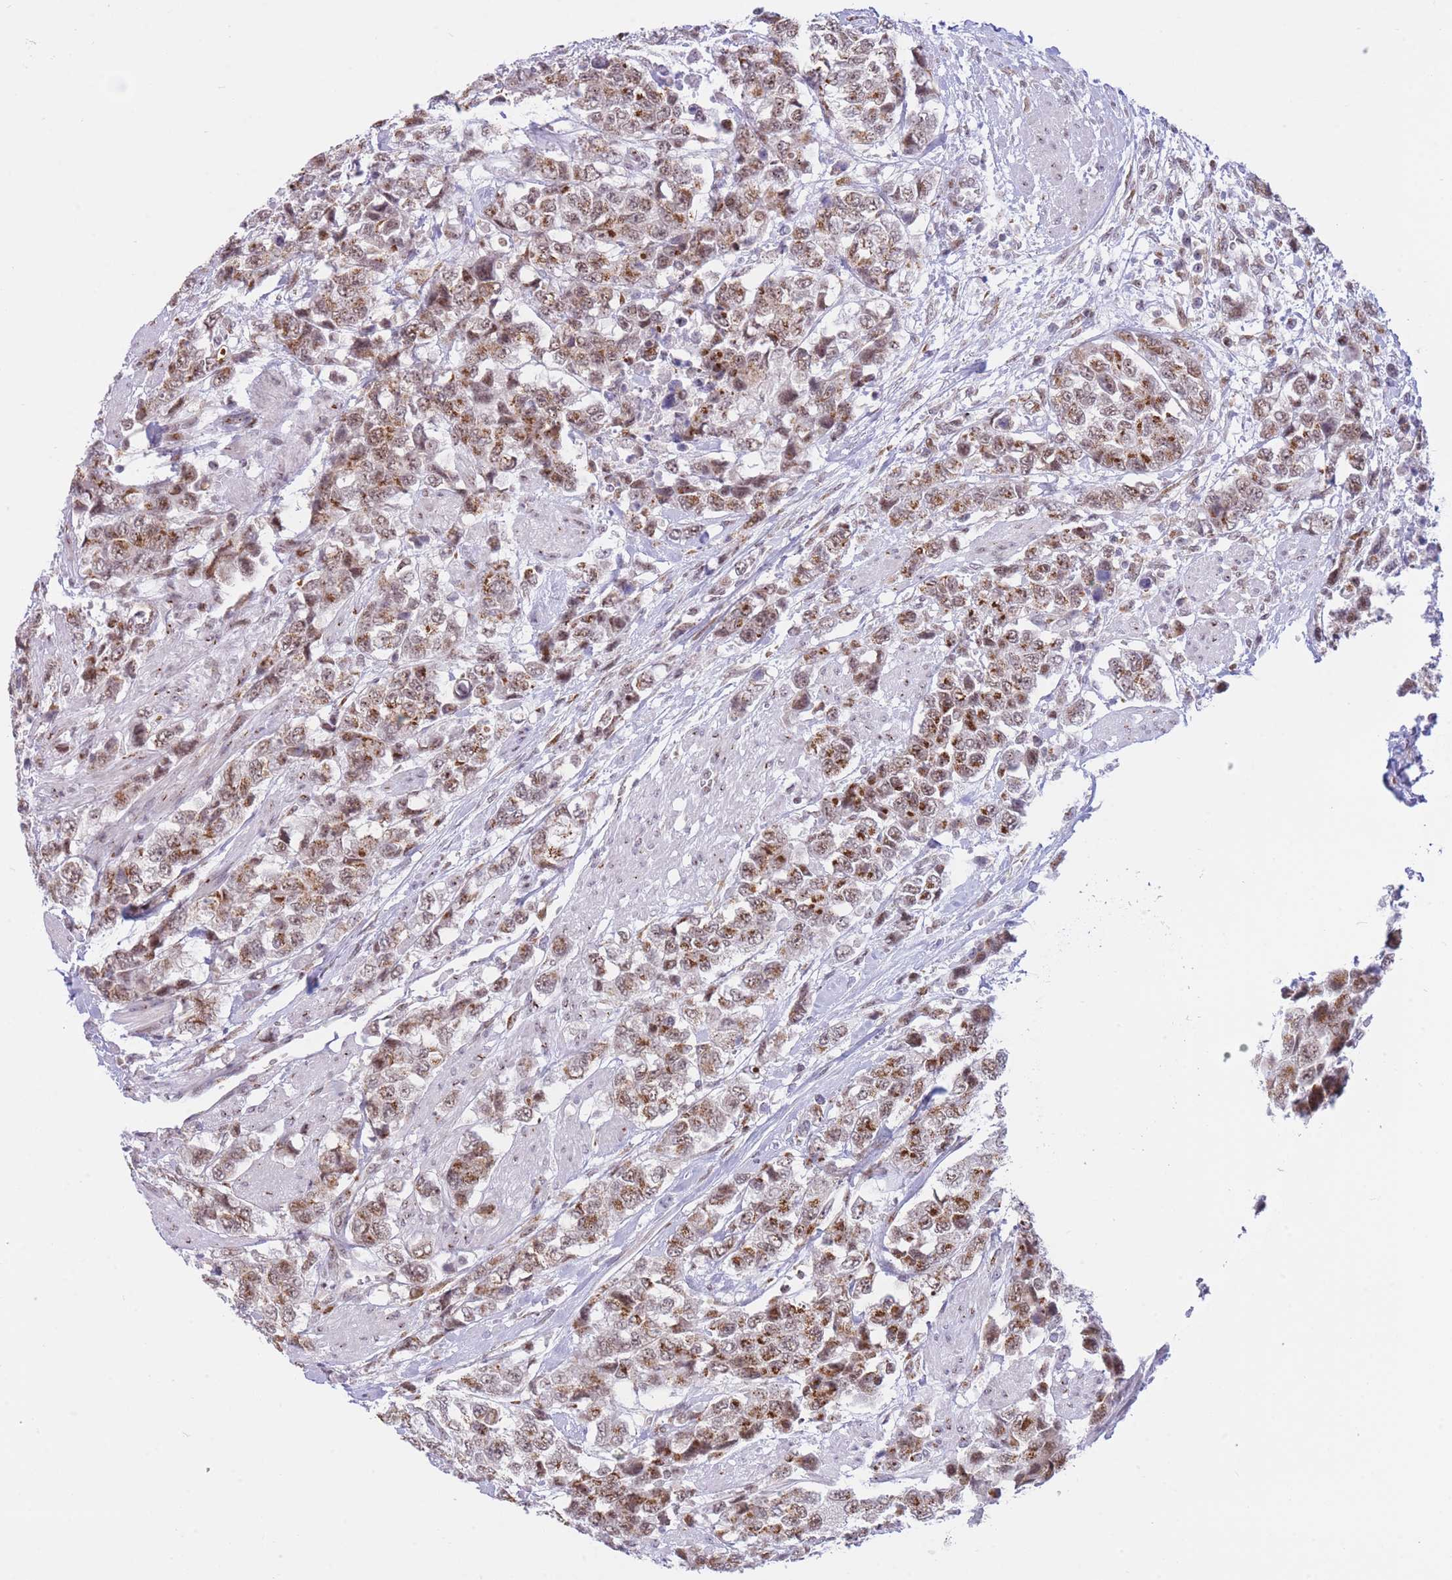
{"staining": {"intensity": "moderate", "quantity": ">75%", "location": "cytoplasmic/membranous,nuclear"}, "tissue": "urothelial cancer", "cell_type": "Tumor cells", "image_type": "cancer", "snomed": [{"axis": "morphology", "description": "Urothelial carcinoma, High grade"}, {"axis": "topography", "description": "Urinary bladder"}], "caption": "Tumor cells demonstrate moderate cytoplasmic/membranous and nuclear positivity in approximately >75% of cells in urothelial carcinoma (high-grade).", "gene": "INO80C", "patient": {"sex": "female", "age": 78}}